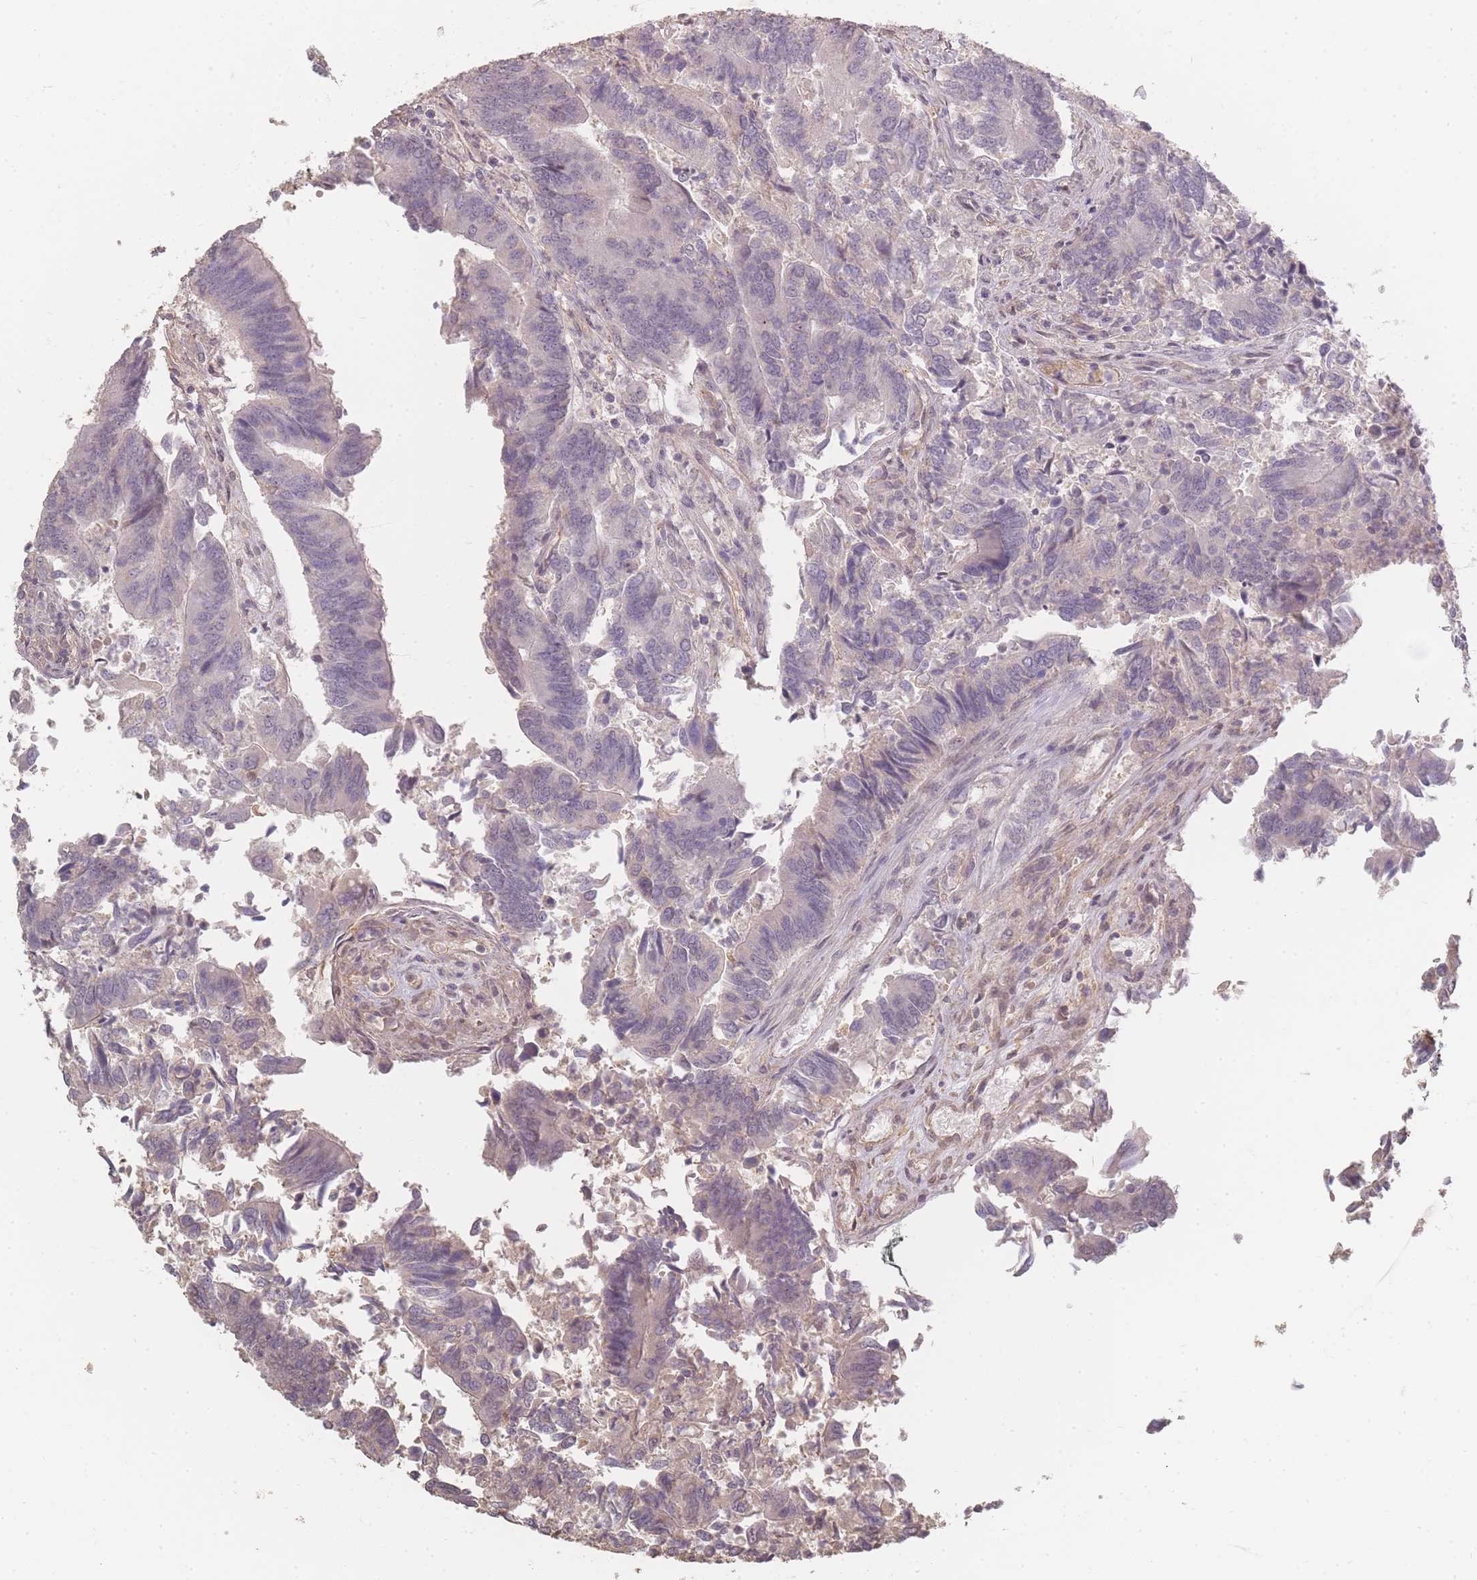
{"staining": {"intensity": "negative", "quantity": "none", "location": "none"}, "tissue": "colorectal cancer", "cell_type": "Tumor cells", "image_type": "cancer", "snomed": [{"axis": "morphology", "description": "Adenocarcinoma, NOS"}, {"axis": "topography", "description": "Colon"}], "caption": "There is no significant expression in tumor cells of colorectal cancer (adenocarcinoma).", "gene": "RFTN1", "patient": {"sex": "female", "age": 67}}